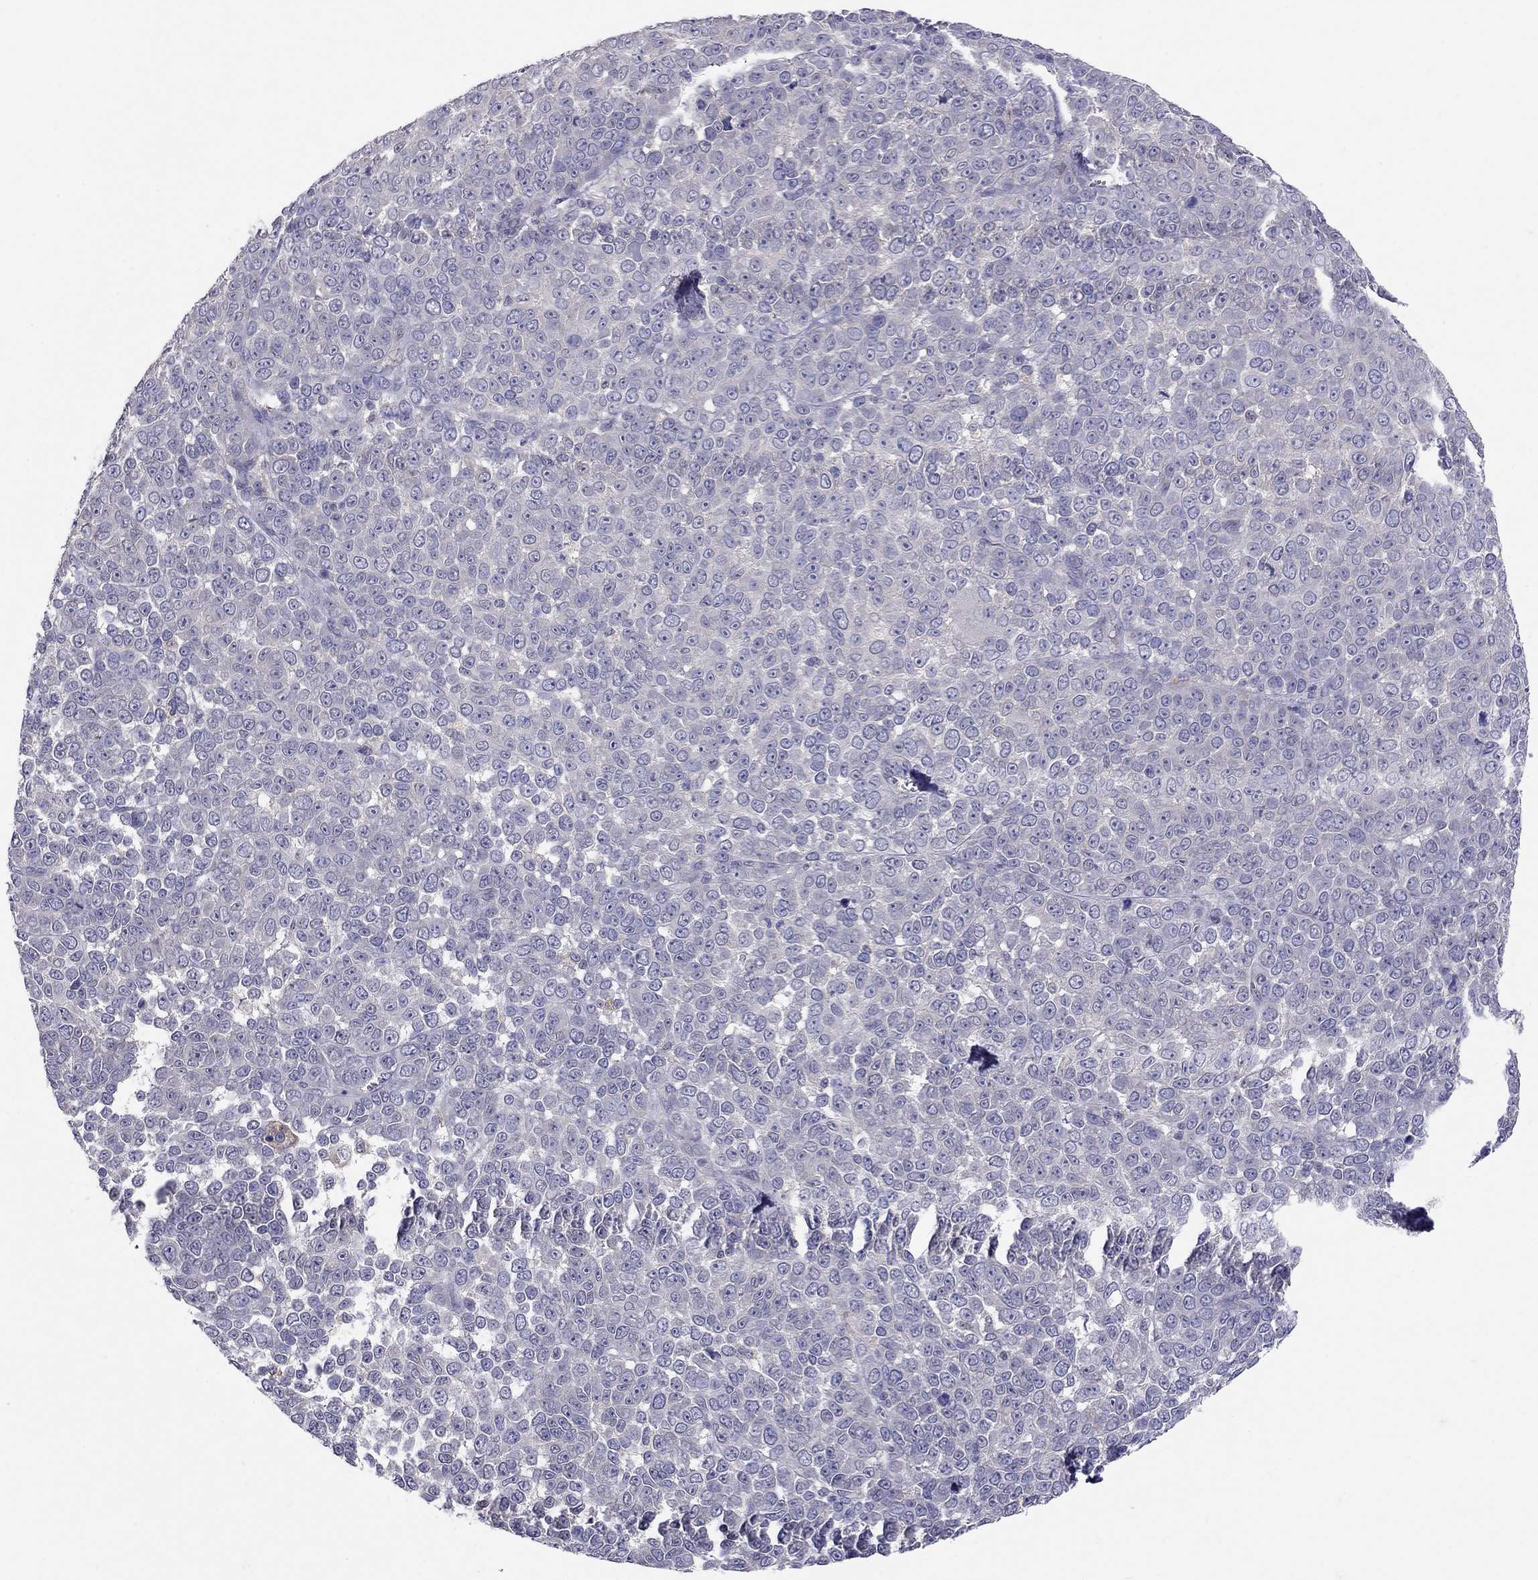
{"staining": {"intensity": "negative", "quantity": "none", "location": "none"}, "tissue": "melanoma", "cell_type": "Tumor cells", "image_type": "cancer", "snomed": [{"axis": "morphology", "description": "Malignant melanoma, NOS"}, {"axis": "topography", "description": "Skin"}], "caption": "Micrograph shows no significant protein positivity in tumor cells of malignant melanoma.", "gene": "RTP5", "patient": {"sex": "female", "age": 95}}